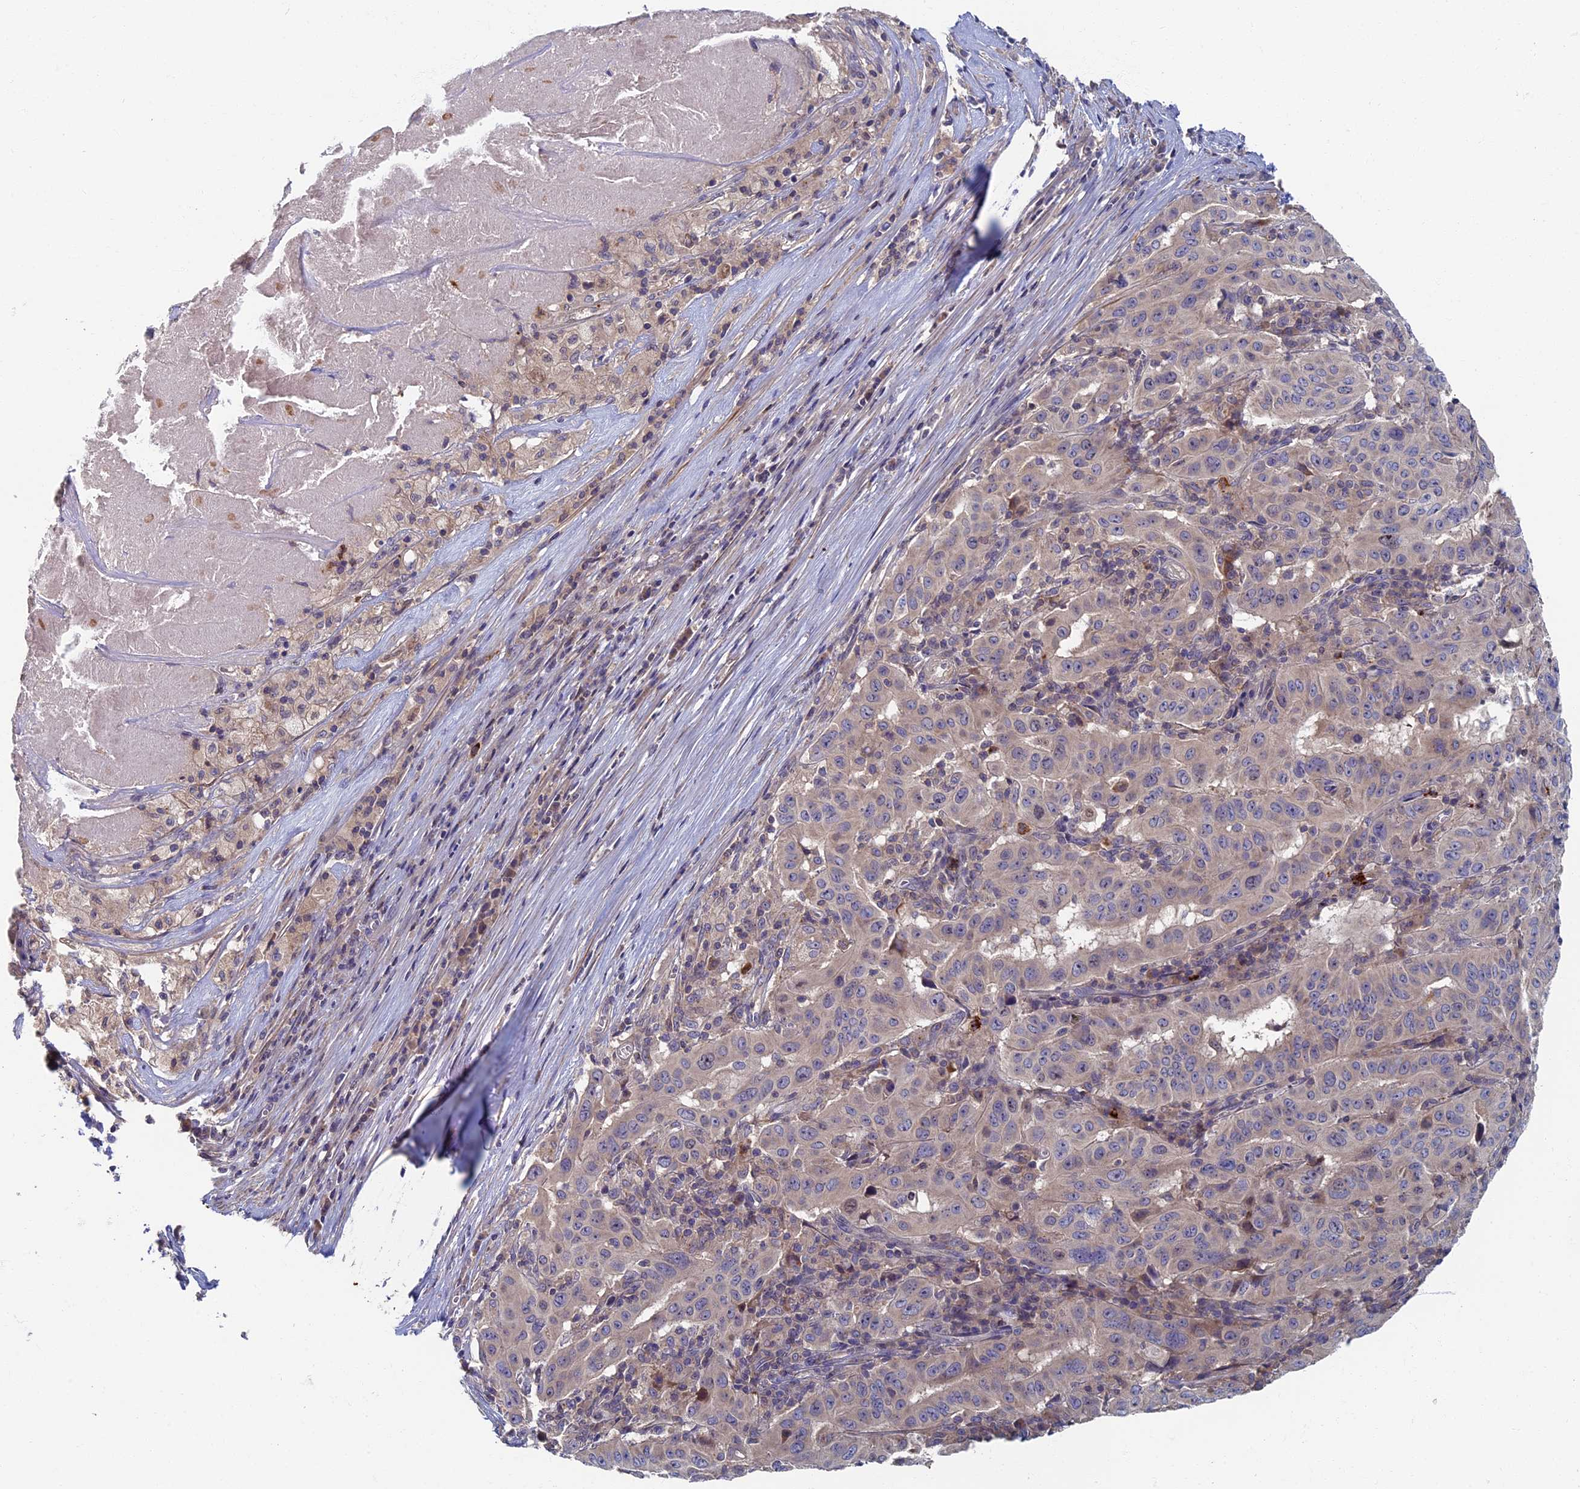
{"staining": {"intensity": "negative", "quantity": "none", "location": "none"}, "tissue": "pancreatic cancer", "cell_type": "Tumor cells", "image_type": "cancer", "snomed": [{"axis": "morphology", "description": "Adenocarcinoma, NOS"}, {"axis": "topography", "description": "Pancreas"}], "caption": "Human pancreatic cancer (adenocarcinoma) stained for a protein using IHC displays no positivity in tumor cells.", "gene": "TNK2", "patient": {"sex": "male", "age": 63}}